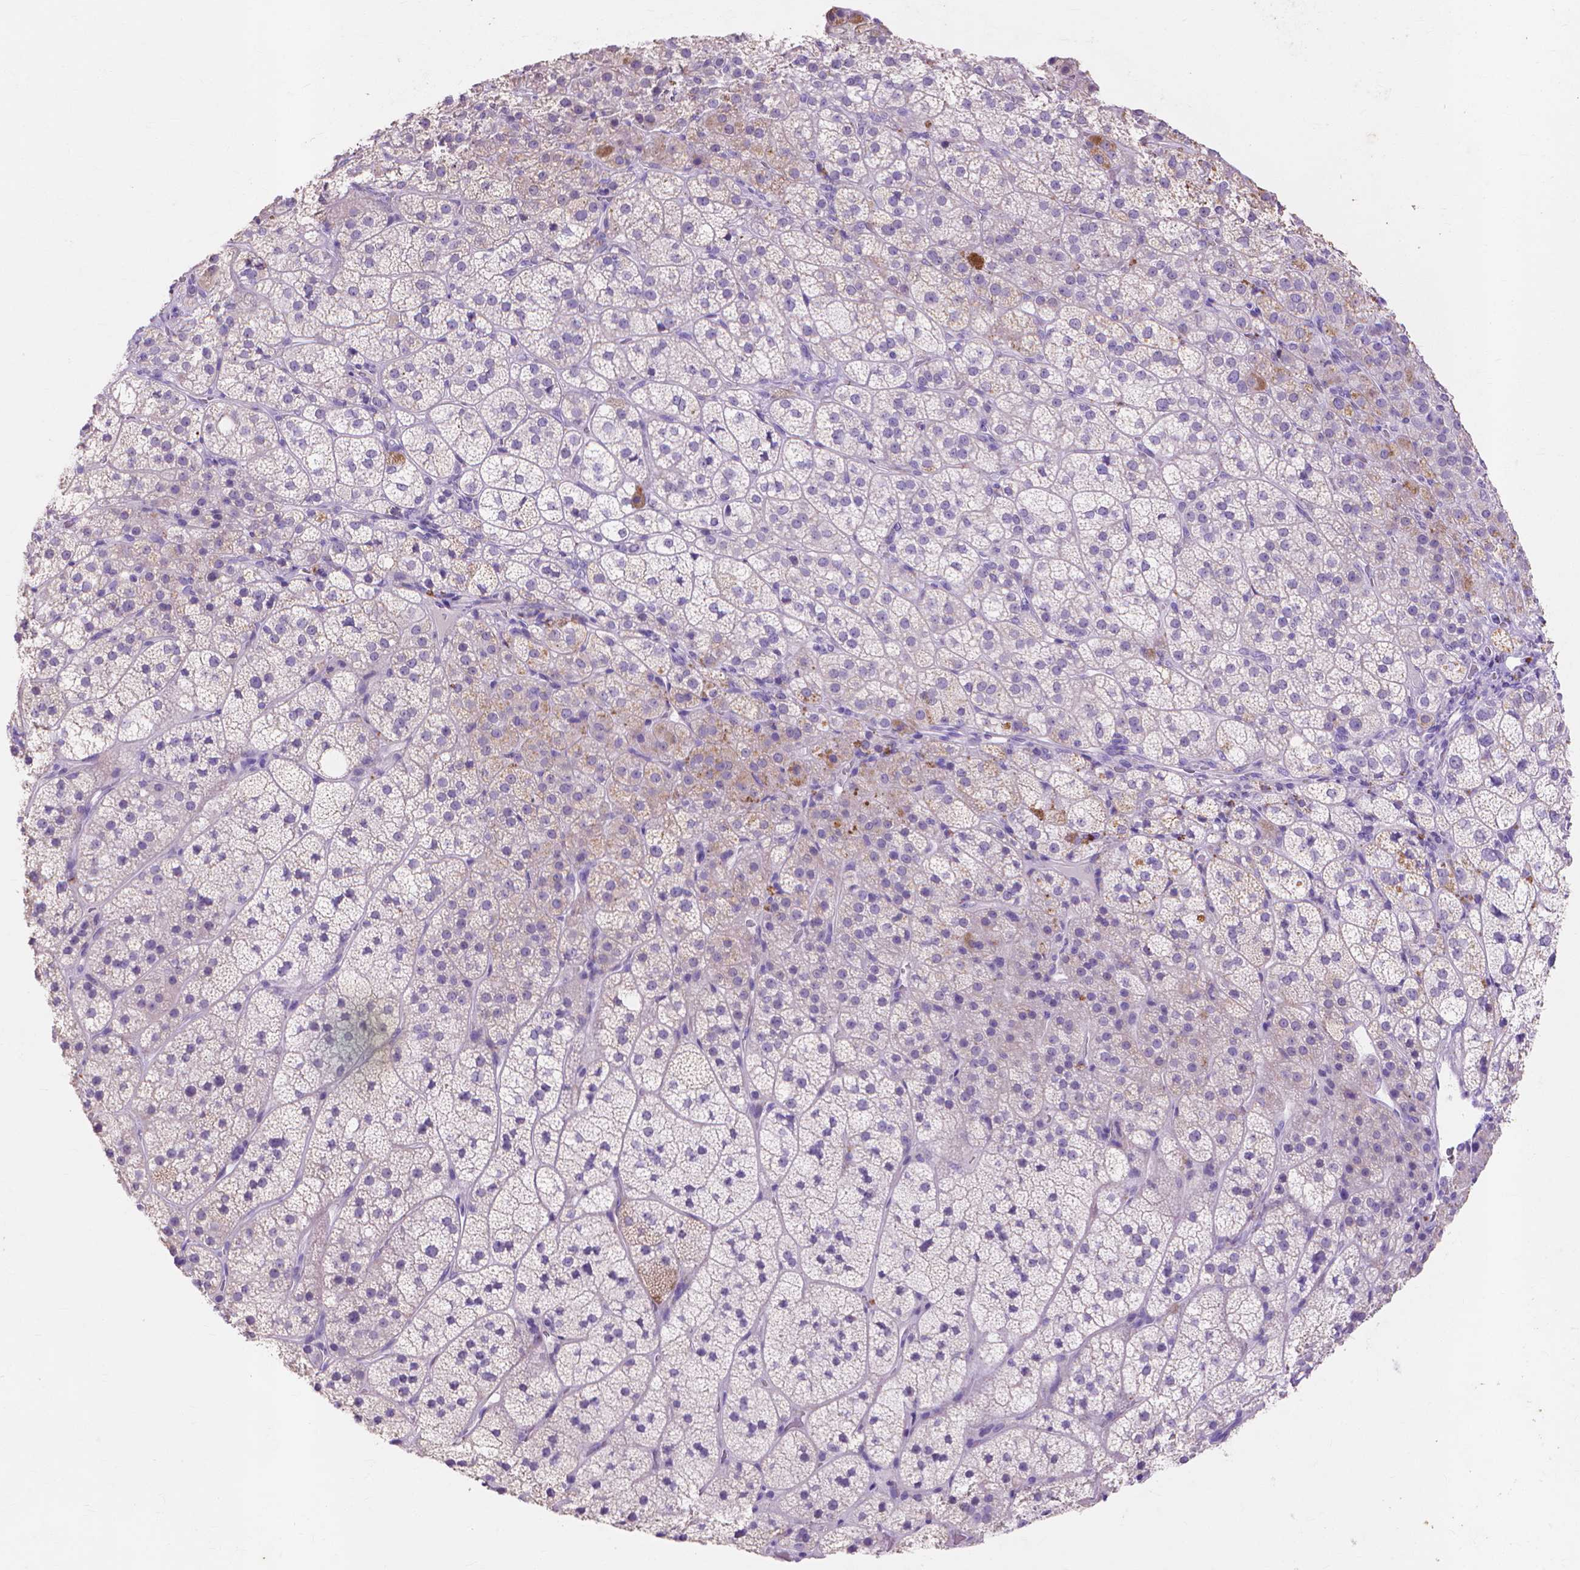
{"staining": {"intensity": "moderate", "quantity": "<25%", "location": "cytoplasmic/membranous"}, "tissue": "adrenal gland", "cell_type": "Glandular cells", "image_type": "normal", "snomed": [{"axis": "morphology", "description": "Normal tissue, NOS"}, {"axis": "topography", "description": "Adrenal gland"}], "caption": "High-magnification brightfield microscopy of normal adrenal gland stained with DAB (brown) and counterstained with hematoxylin (blue). glandular cells exhibit moderate cytoplasmic/membranous staining is seen in about<25% of cells. Using DAB (3,3'-diaminobenzidine) (brown) and hematoxylin (blue) stains, captured at high magnification using brightfield microscopy.", "gene": "MMP11", "patient": {"sex": "female", "age": 60}}